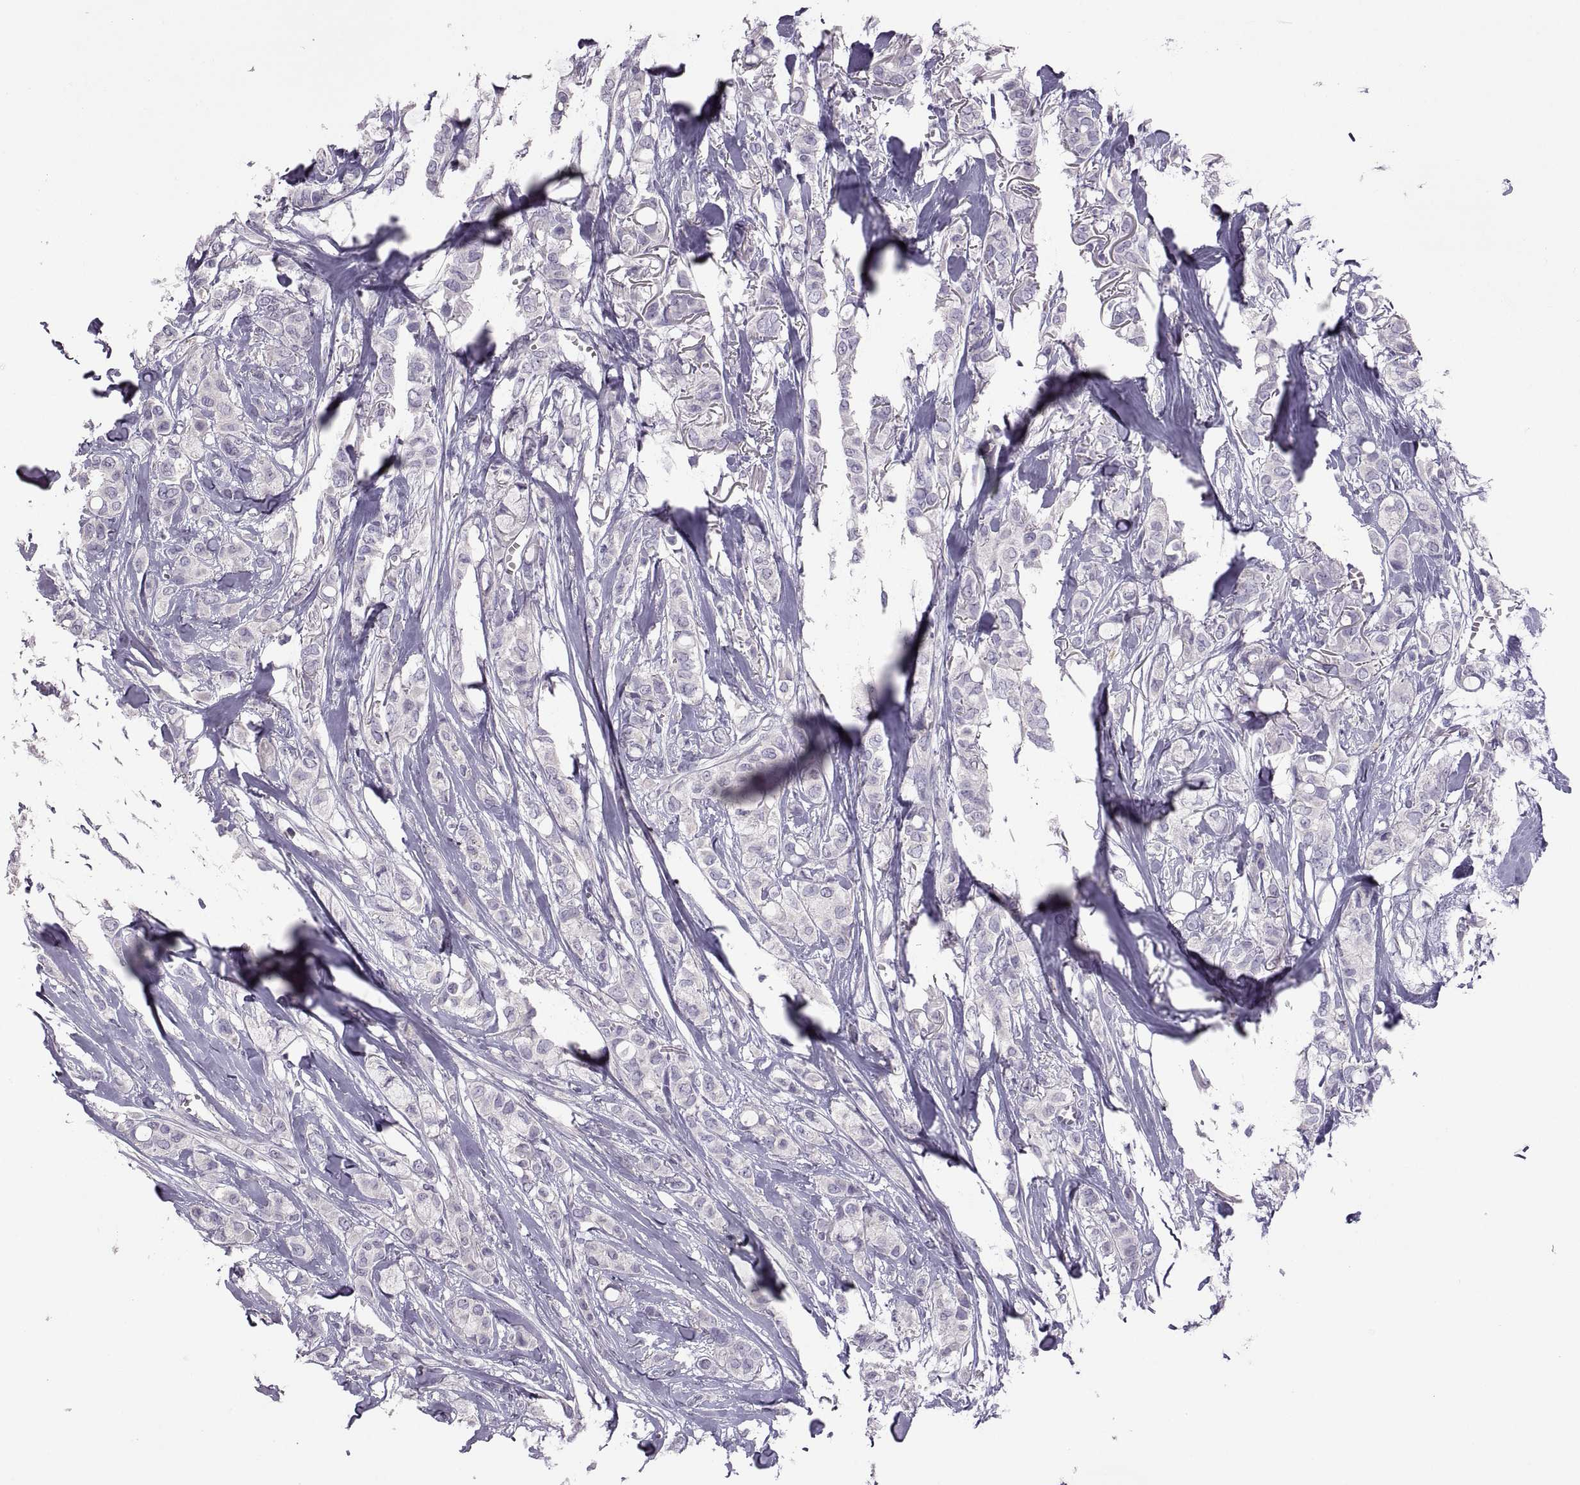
{"staining": {"intensity": "negative", "quantity": "none", "location": "none"}, "tissue": "breast cancer", "cell_type": "Tumor cells", "image_type": "cancer", "snomed": [{"axis": "morphology", "description": "Duct carcinoma"}, {"axis": "topography", "description": "Breast"}], "caption": "High power microscopy micrograph of an immunohistochemistry (IHC) micrograph of breast infiltrating ductal carcinoma, revealing no significant positivity in tumor cells.", "gene": "TBX19", "patient": {"sex": "female", "age": 85}}